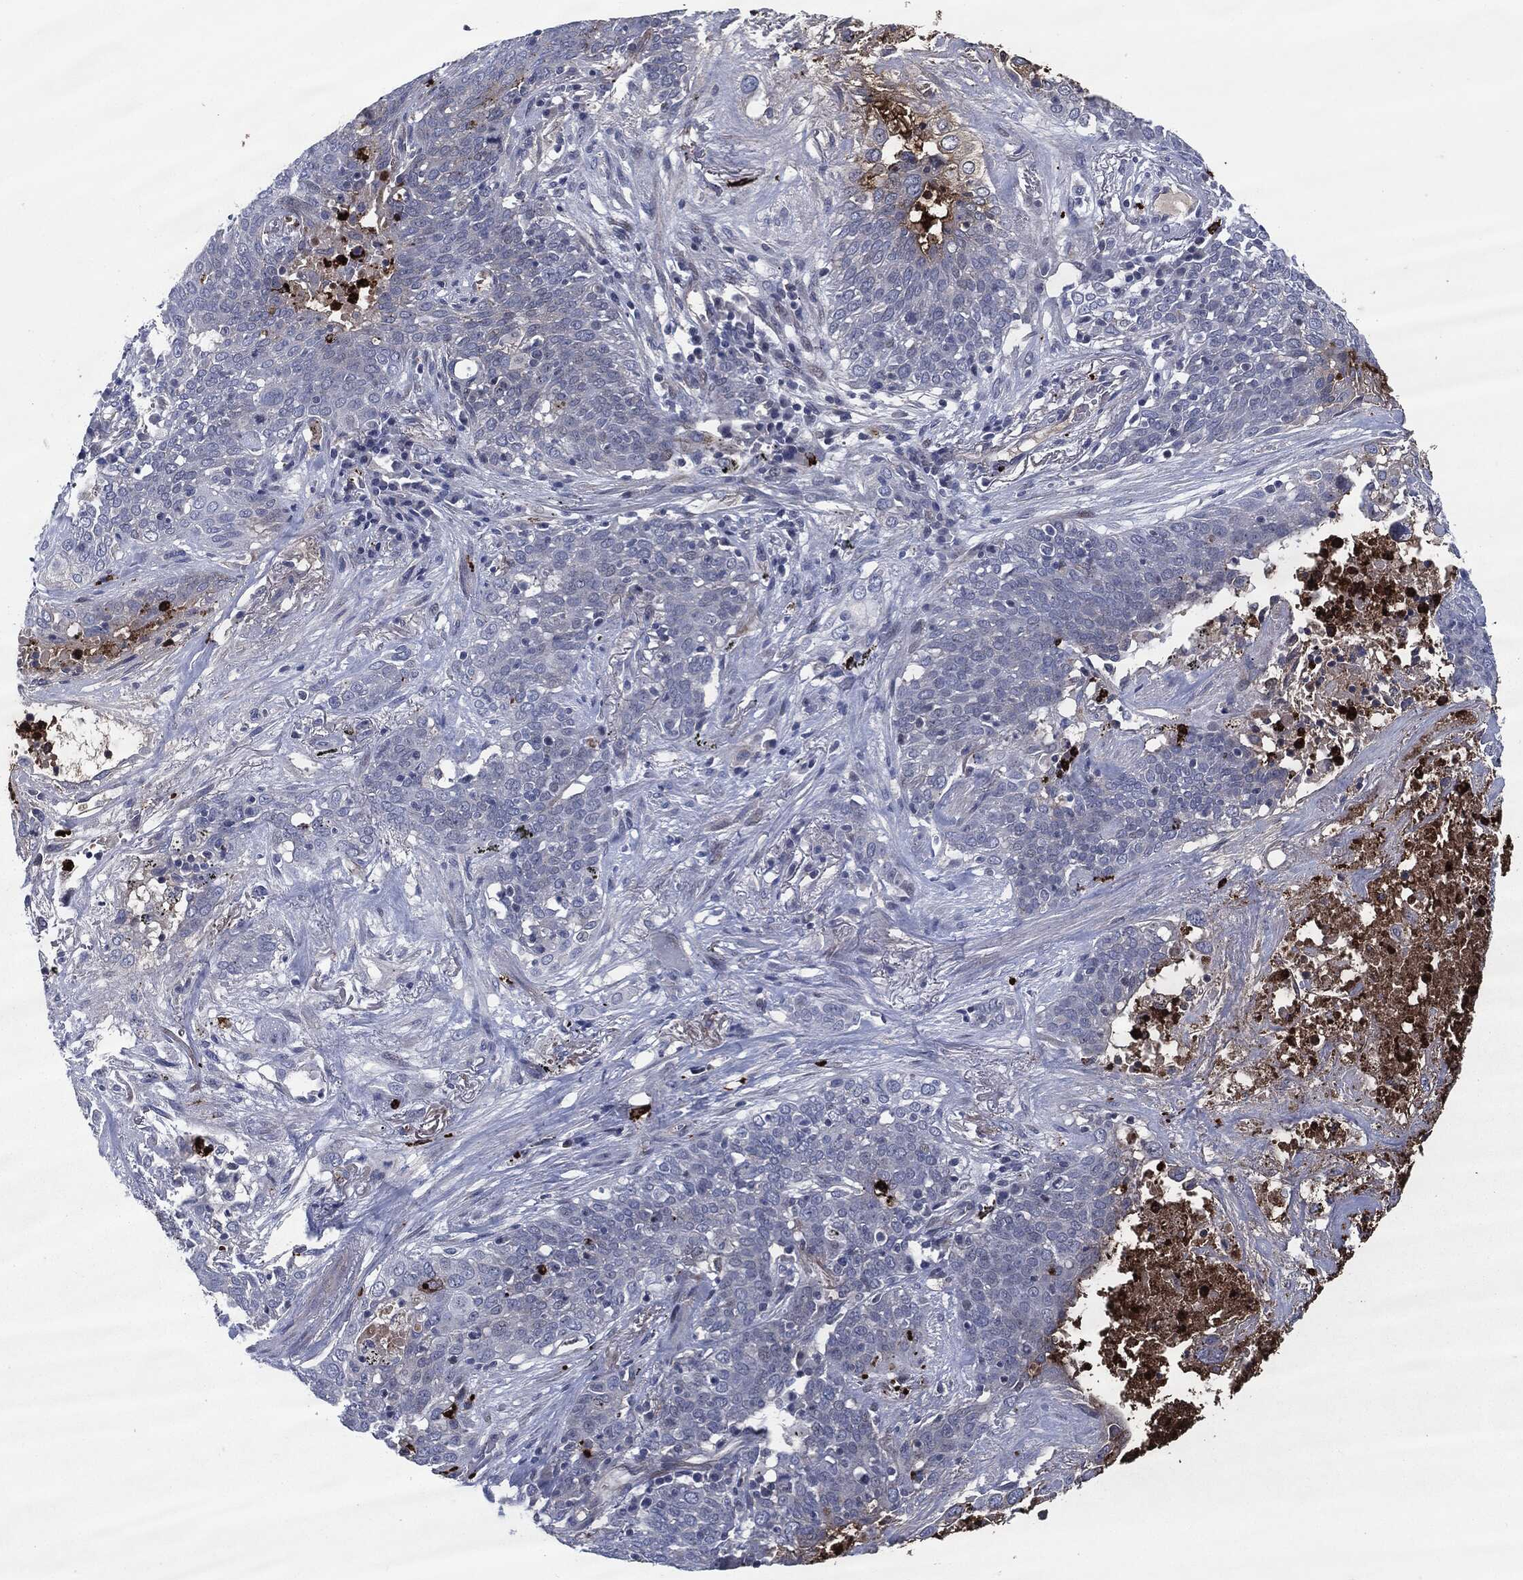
{"staining": {"intensity": "negative", "quantity": "none", "location": "none"}, "tissue": "lung cancer", "cell_type": "Tumor cells", "image_type": "cancer", "snomed": [{"axis": "morphology", "description": "Squamous cell carcinoma, NOS"}, {"axis": "topography", "description": "Lung"}], "caption": "High power microscopy image of an IHC photomicrograph of lung cancer (squamous cell carcinoma), revealing no significant expression in tumor cells.", "gene": "MPO", "patient": {"sex": "male", "age": 82}}